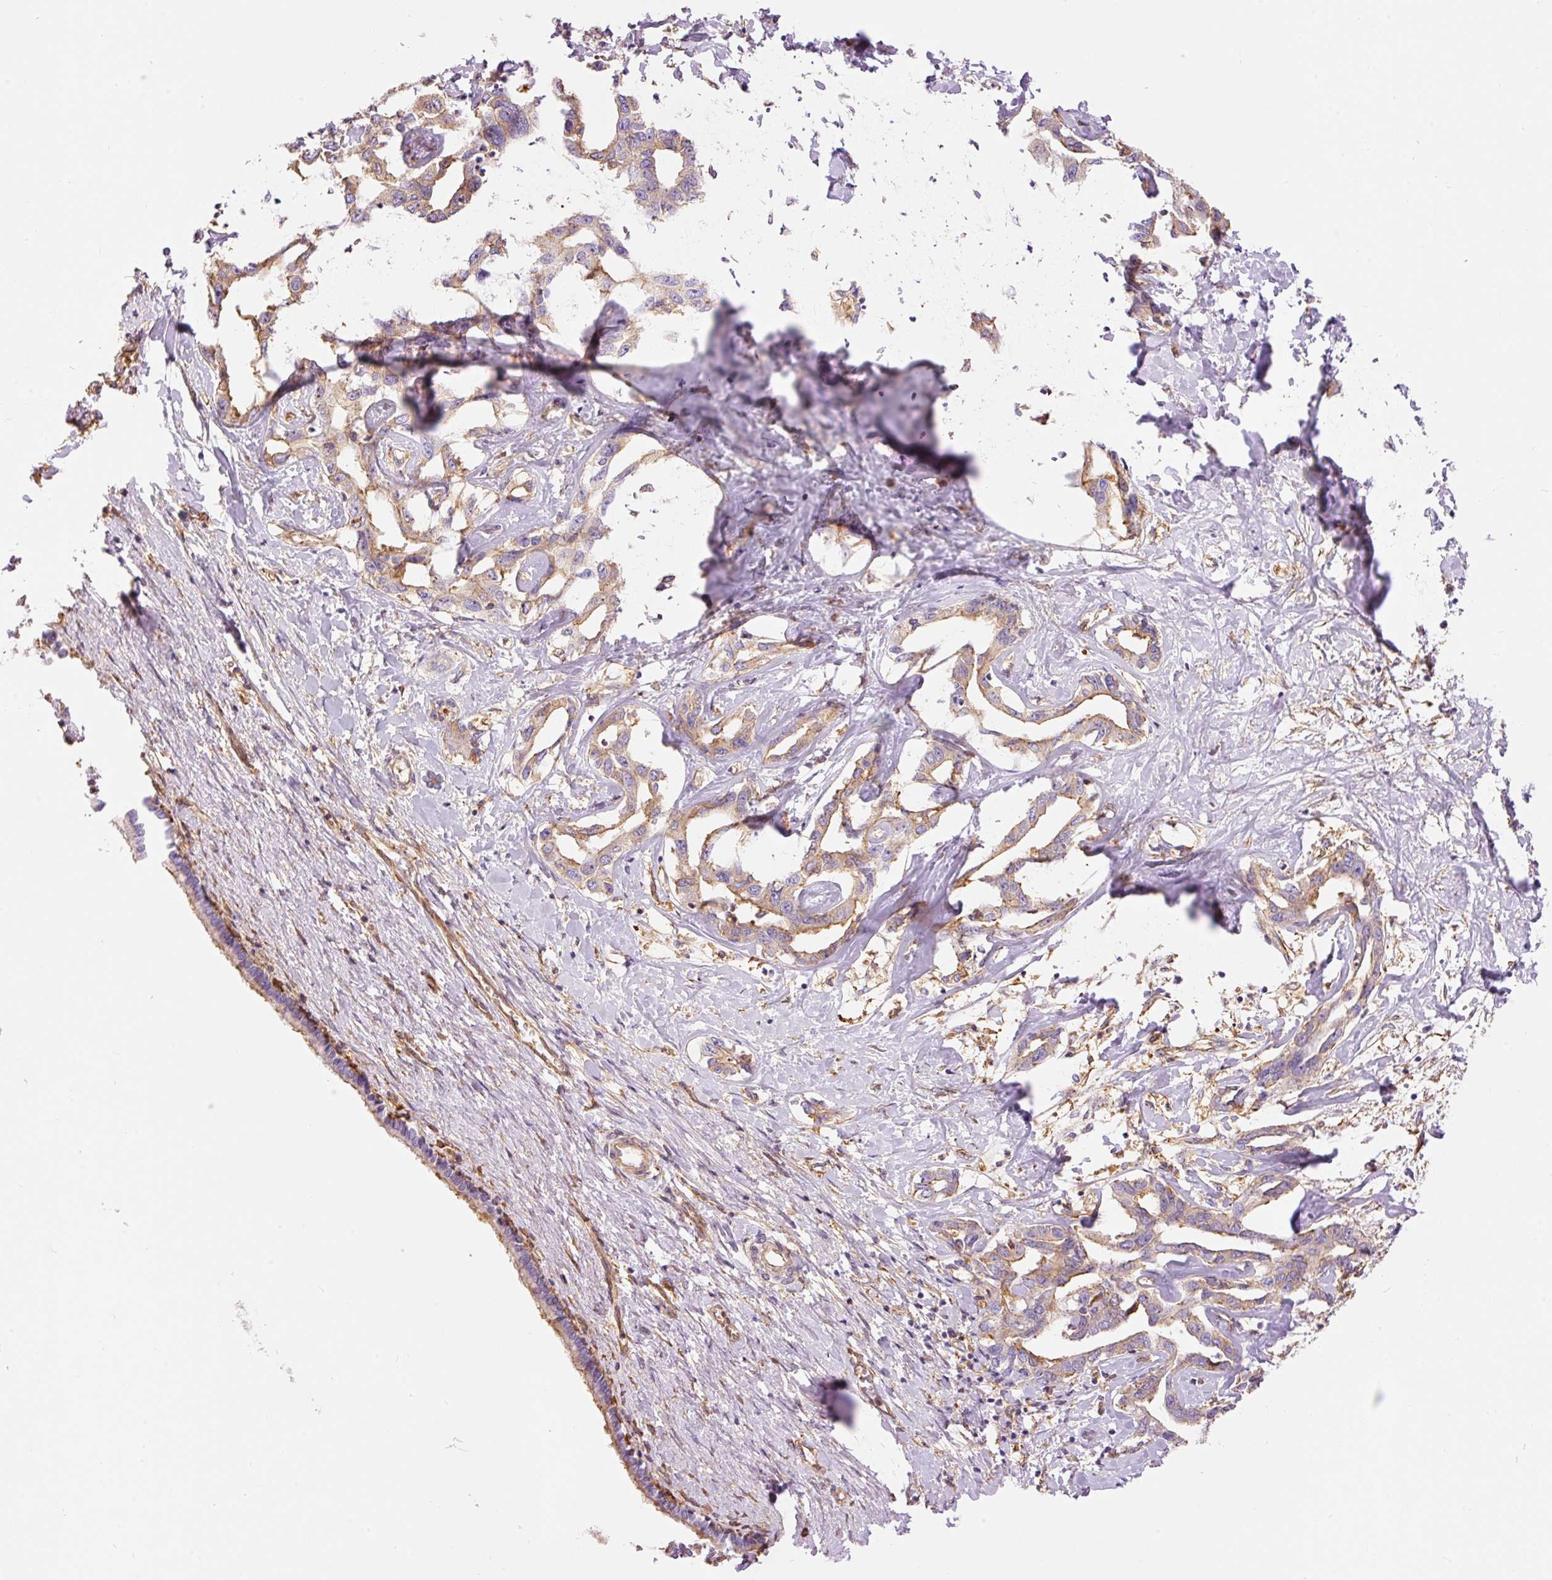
{"staining": {"intensity": "weak", "quantity": ">75%", "location": "cytoplasmic/membranous"}, "tissue": "liver cancer", "cell_type": "Tumor cells", "image_type": "cancer", "snomed": [{"axis": "morphology", "description": "Cholangiocarcinoma"}, {"axis": "topography", "description": "Liver"}], "caption": "Tumor cells display low levels of weak cytoplasmic/membranous positivity in approximately >75% of cells in human liver cholangiocarcinoma. The protein is shown in brown color, while the nuclei are stained blue.", "gene": "IL10RB", "patient": {"sex": "male", "age": 59}}